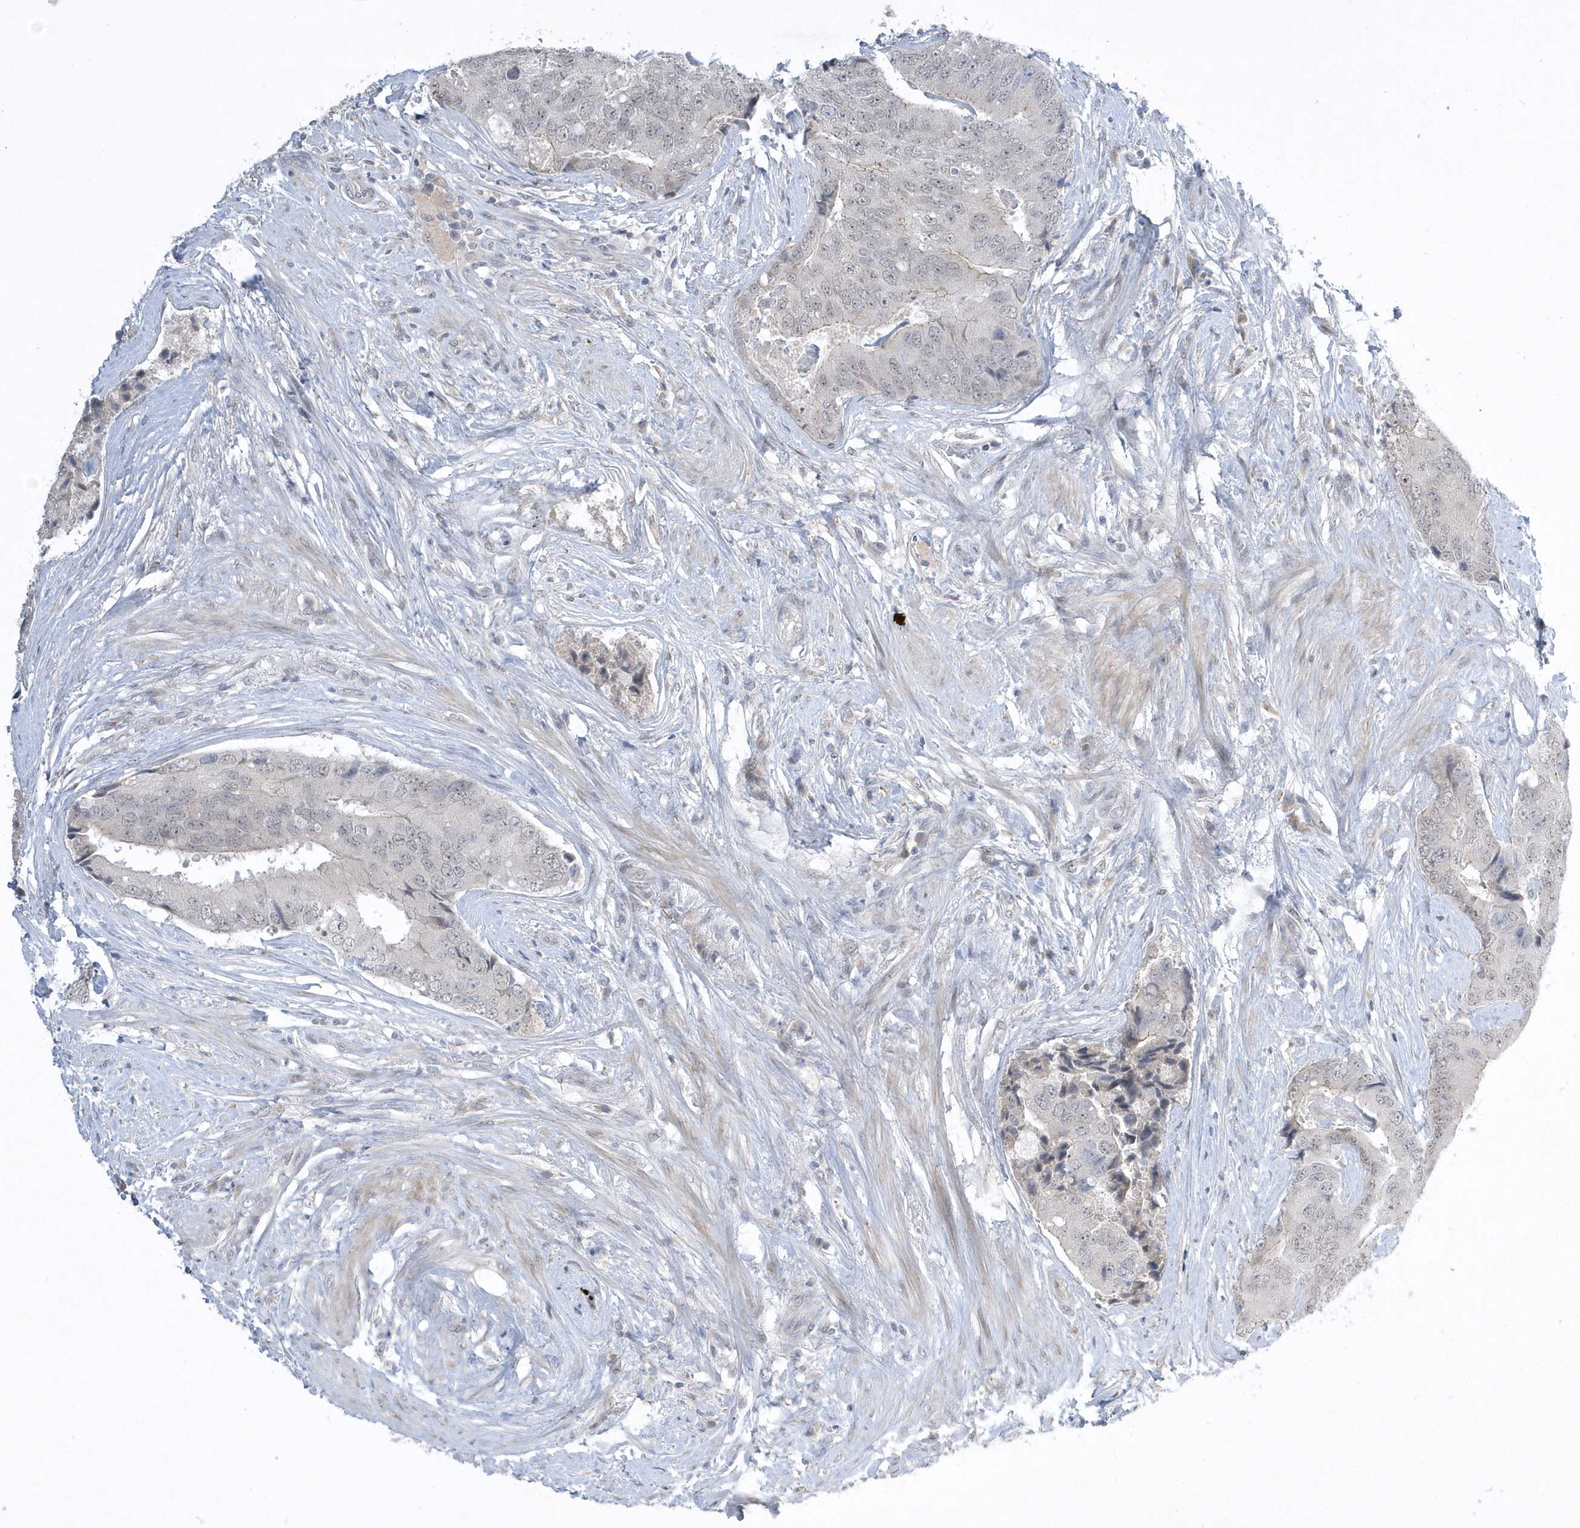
{"staining": {"intensity": "negative", "quantity": "none", "location": "none"}, "tissue": "prostate cancer", "cell_type": "Tumor cells", "image_type": "cancer", "snomed": [{"axis": "morphology", "description": "Adenocarcinoma, High grade"}, {"axis": "topography", "description": "Prostate"}], "caption": "The immunohistochemistry (IHC) histopathology image has no significant staining in tumor cells of adenocarcinoma (high-grade) (prostate) tissue. (Immunohistochemistry (ihc), brightfield microscopy, high magnification).", "gene": "ZC3H12D", "patient": {"sex": "male", "age": 70}}